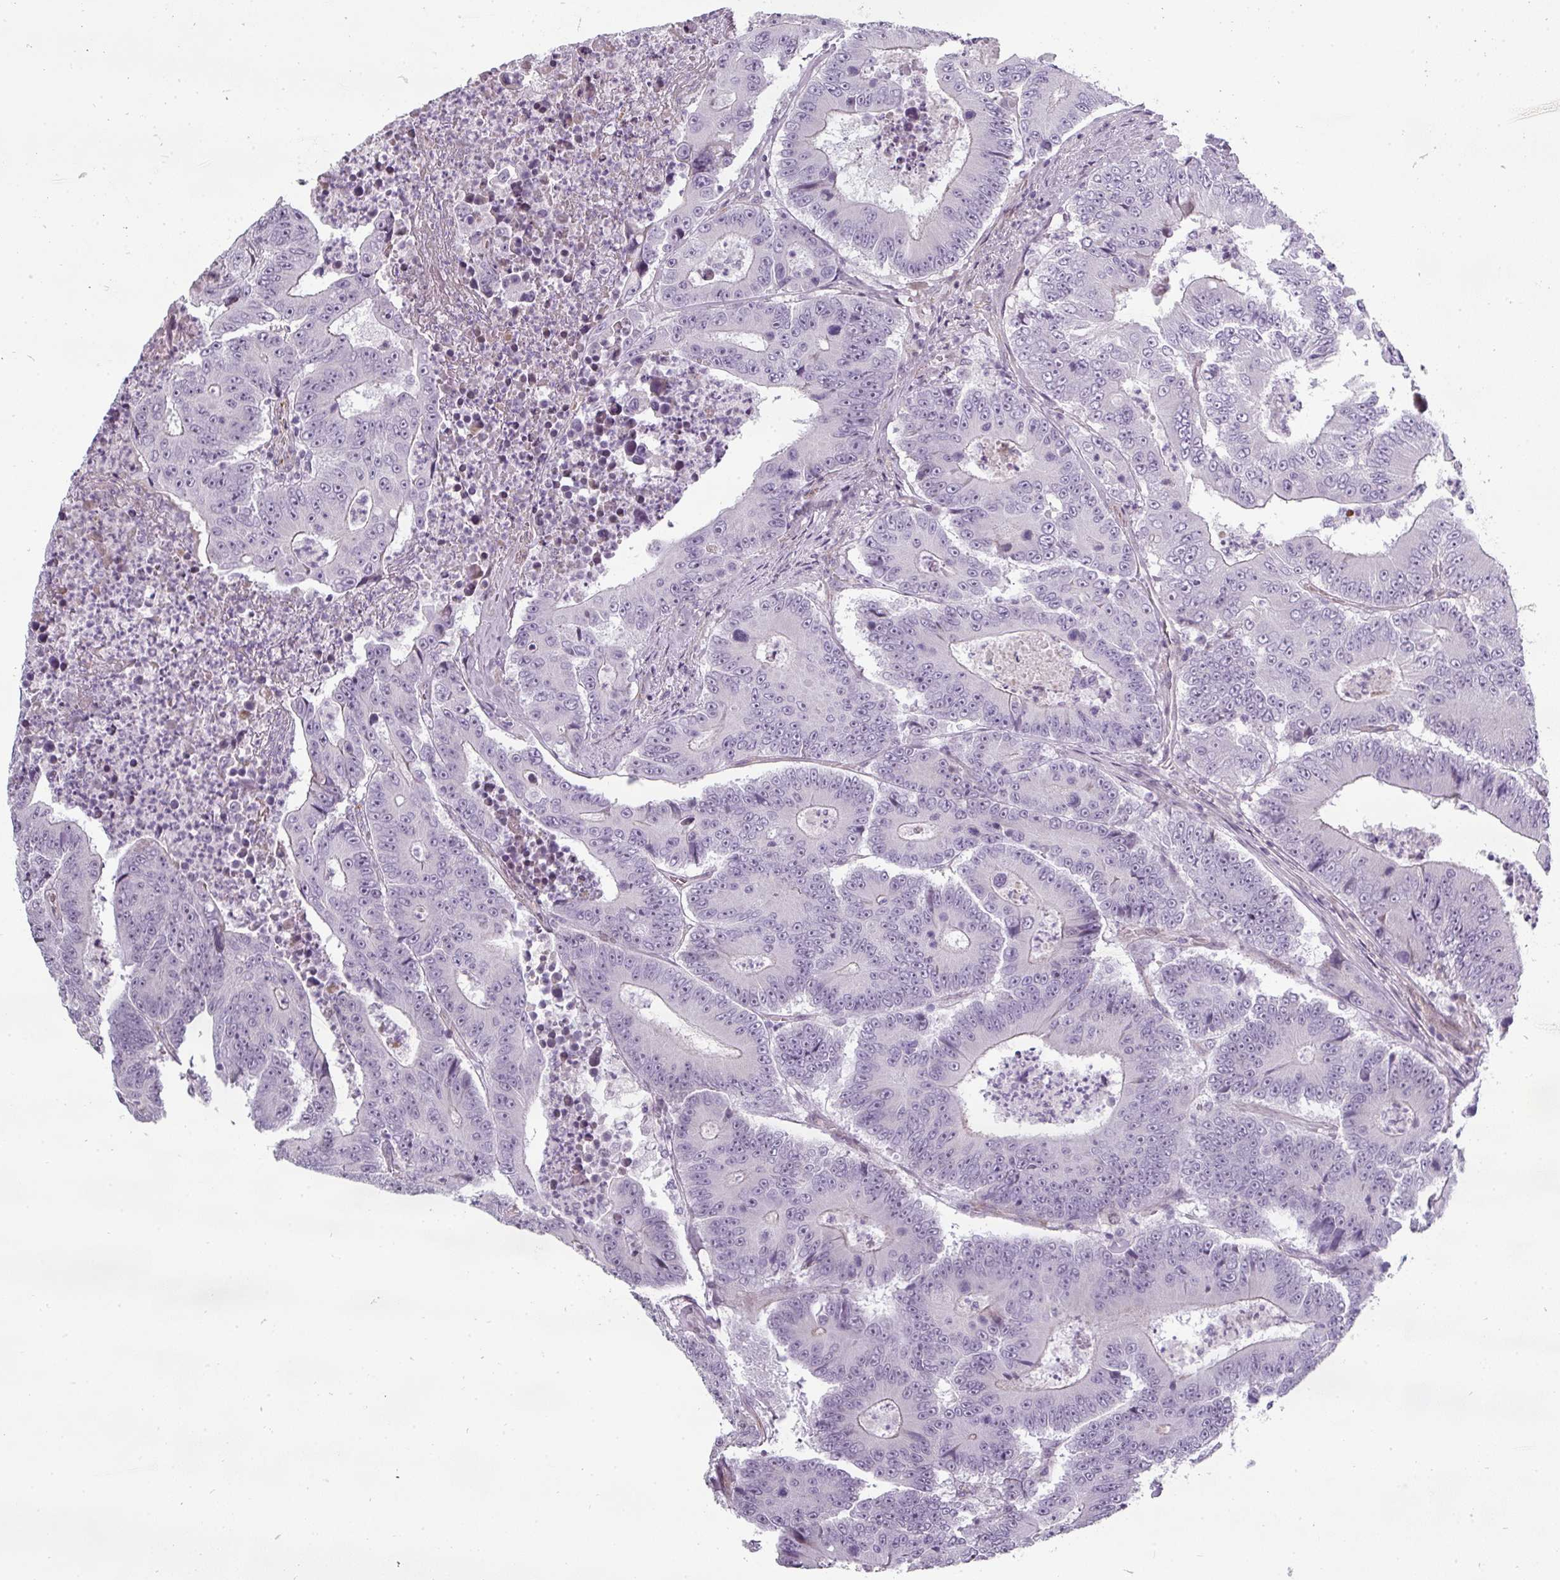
{"staining": {"intensity": "negative", "quantity": "none", "location": "none"}, "tissue": "colorectal cancer", "cell_type": "Tumor cells", "image_type": "cancer", "snomed": [{"axis": "morphology", "description": "Adenocarcinoma, NOS"}, {"axis": "topography", "description": "Colon"}], "caption": "Tumor cells are negative for brown protein staining in colorectal cancer (adenocarcinoma).", "gene": "CHRDL1", "patient": {"sex": "male", "age": 83}}